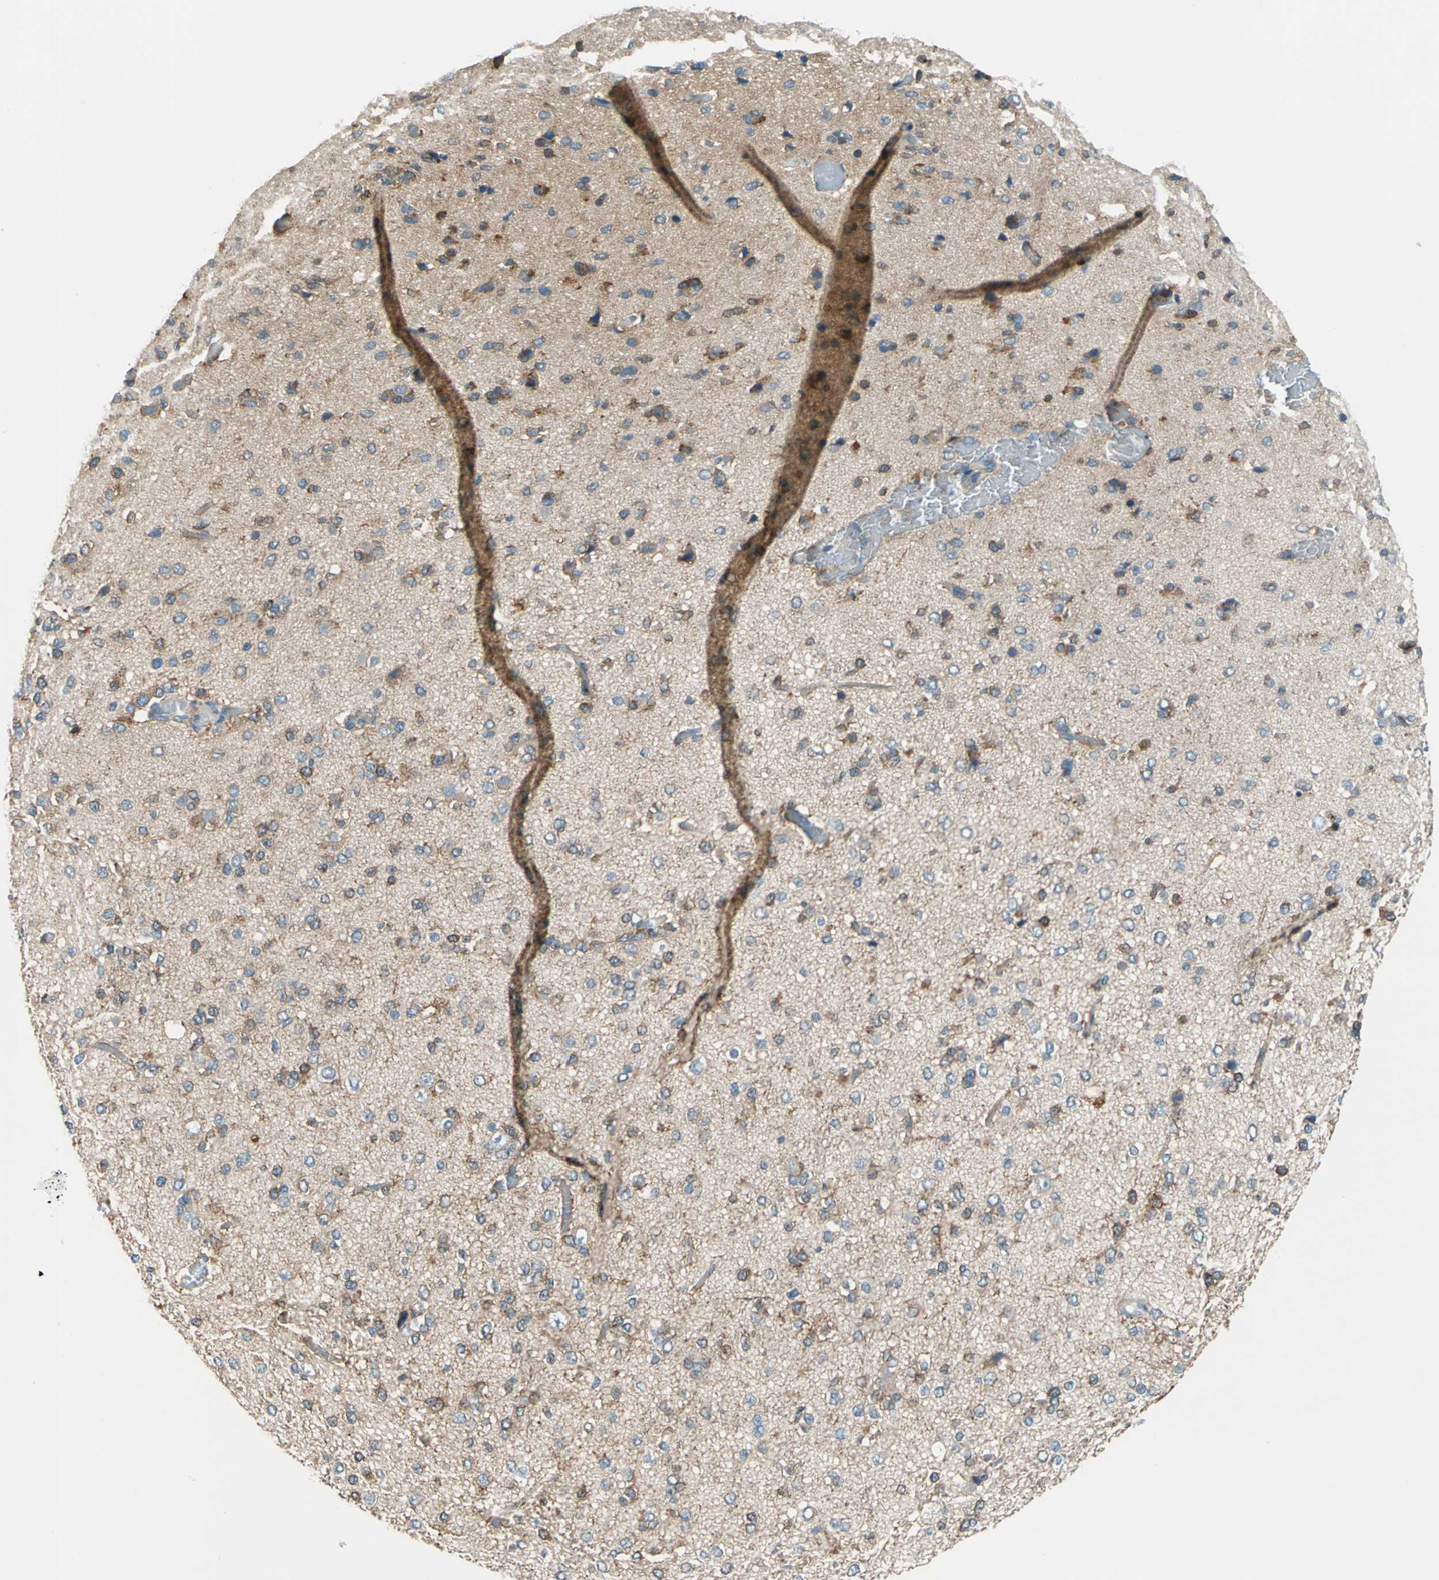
{"staining": {"intensity": "moderate", "quantity": "25%-75%", "location": "cytoplasmic/membranous"}, "tissue": "glioma", "cell_type": "Tumor cells", "image_type": "cancer", "snomed": [{"axis": "morphology", "description": "Glioma, malignant, Low grade"}, {"axis": "topography", "description": "Brain"}], "caption": "Tumor cells demonstrate medium levels of moderate cytoplasmic/membranous staining in approximately 25%-75% of cells in human malignant glioma (low-grade).", "gene": "CDC42EP1", "patient": {"sex": "male", "age": 42}}